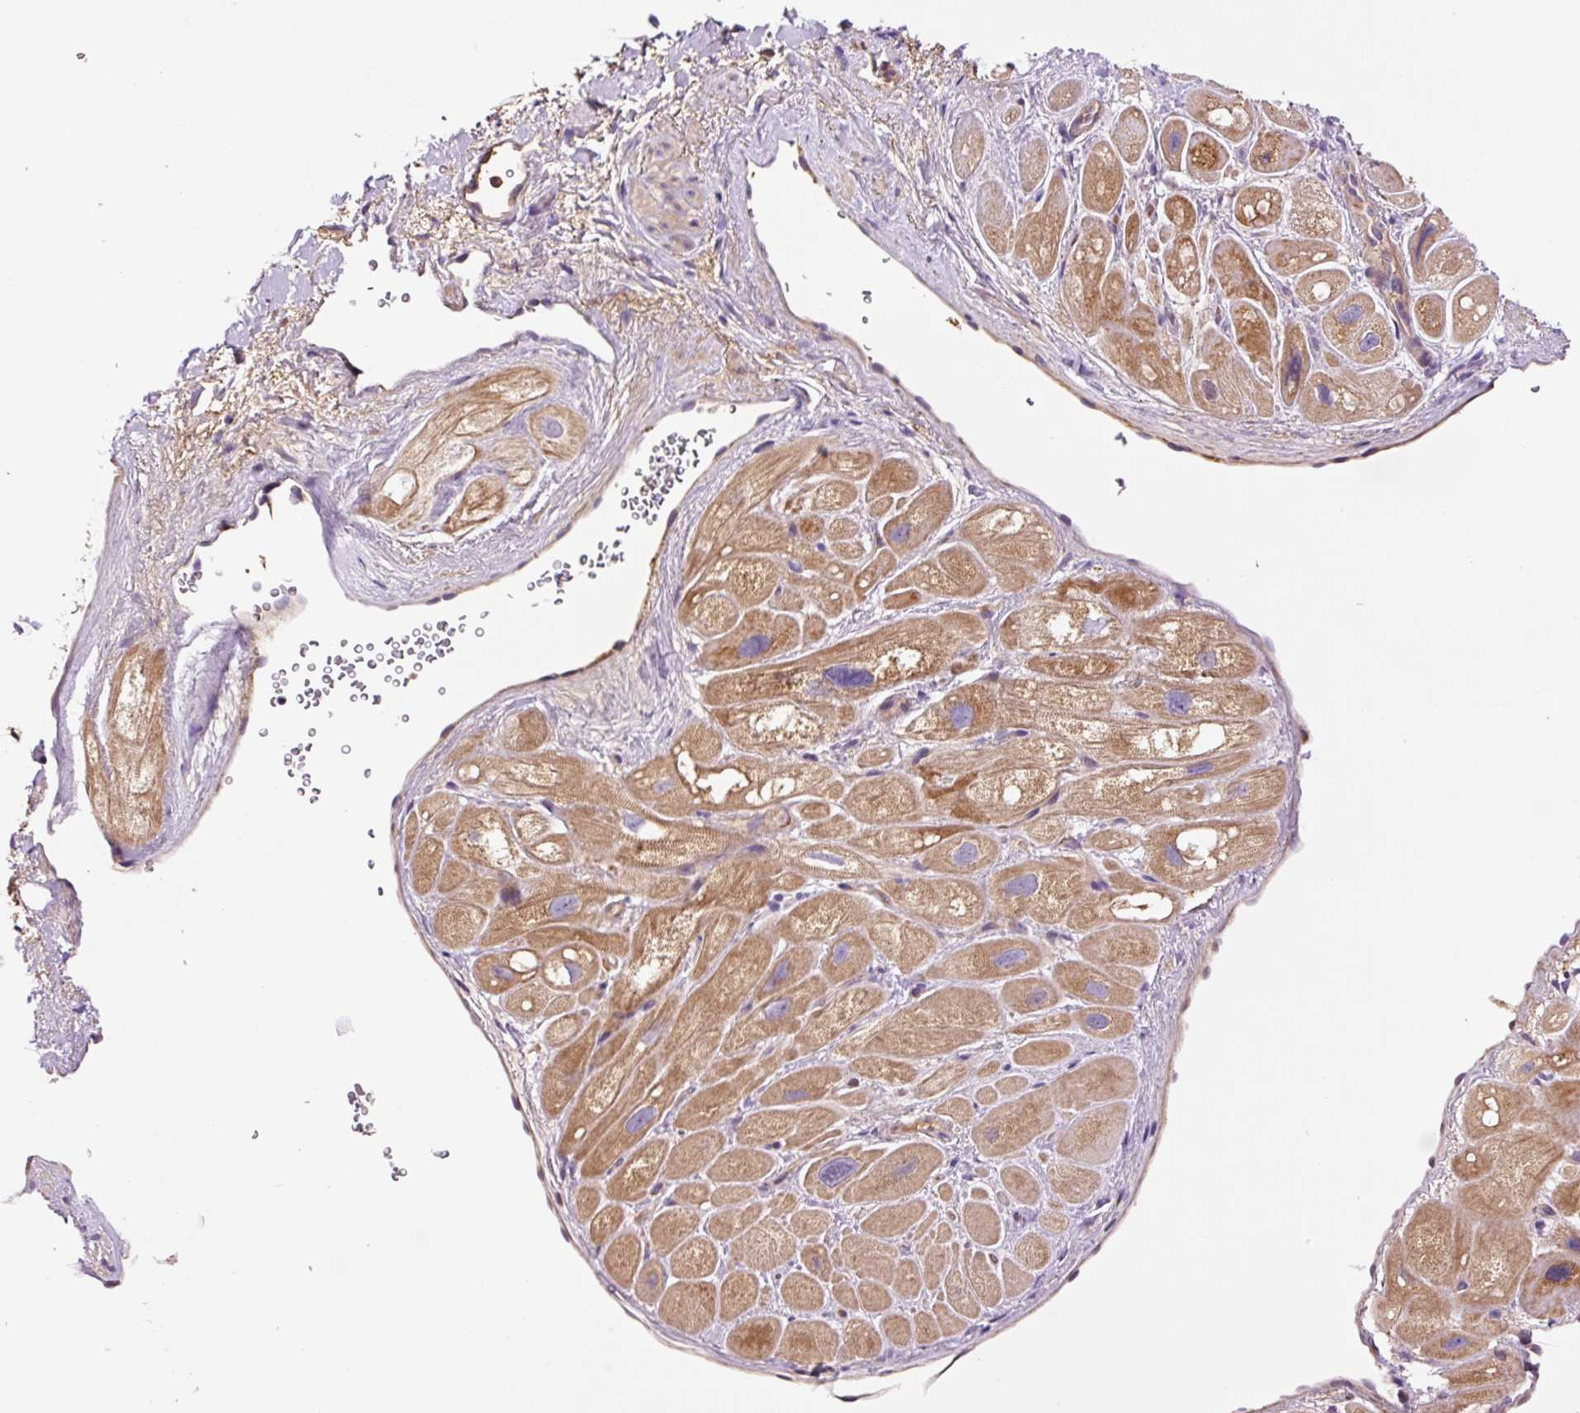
{"staining": {"intensity": "moderate", "quantity": "25%-75%", "location": "cytoplasmic/membranous"}, "tissue": "heart muscle", "cell_type": "Cardiomyocytes", "image_type": "normal", "snomed": [{"axis": "morphology", "description": "Normal tissue, NOS"}, {"axis": "topography", "description": "Heart"}], "caption": "Immunohistochemistry (IHC) (DAB) staining of unremarkable heart muscle reveals moderate cytoplasmic/membranous protein staining in approximately 25%-75% of cardiomyocytes.", "gene": "TMEM235", "patient": {"sex": "male", "age": 49}}